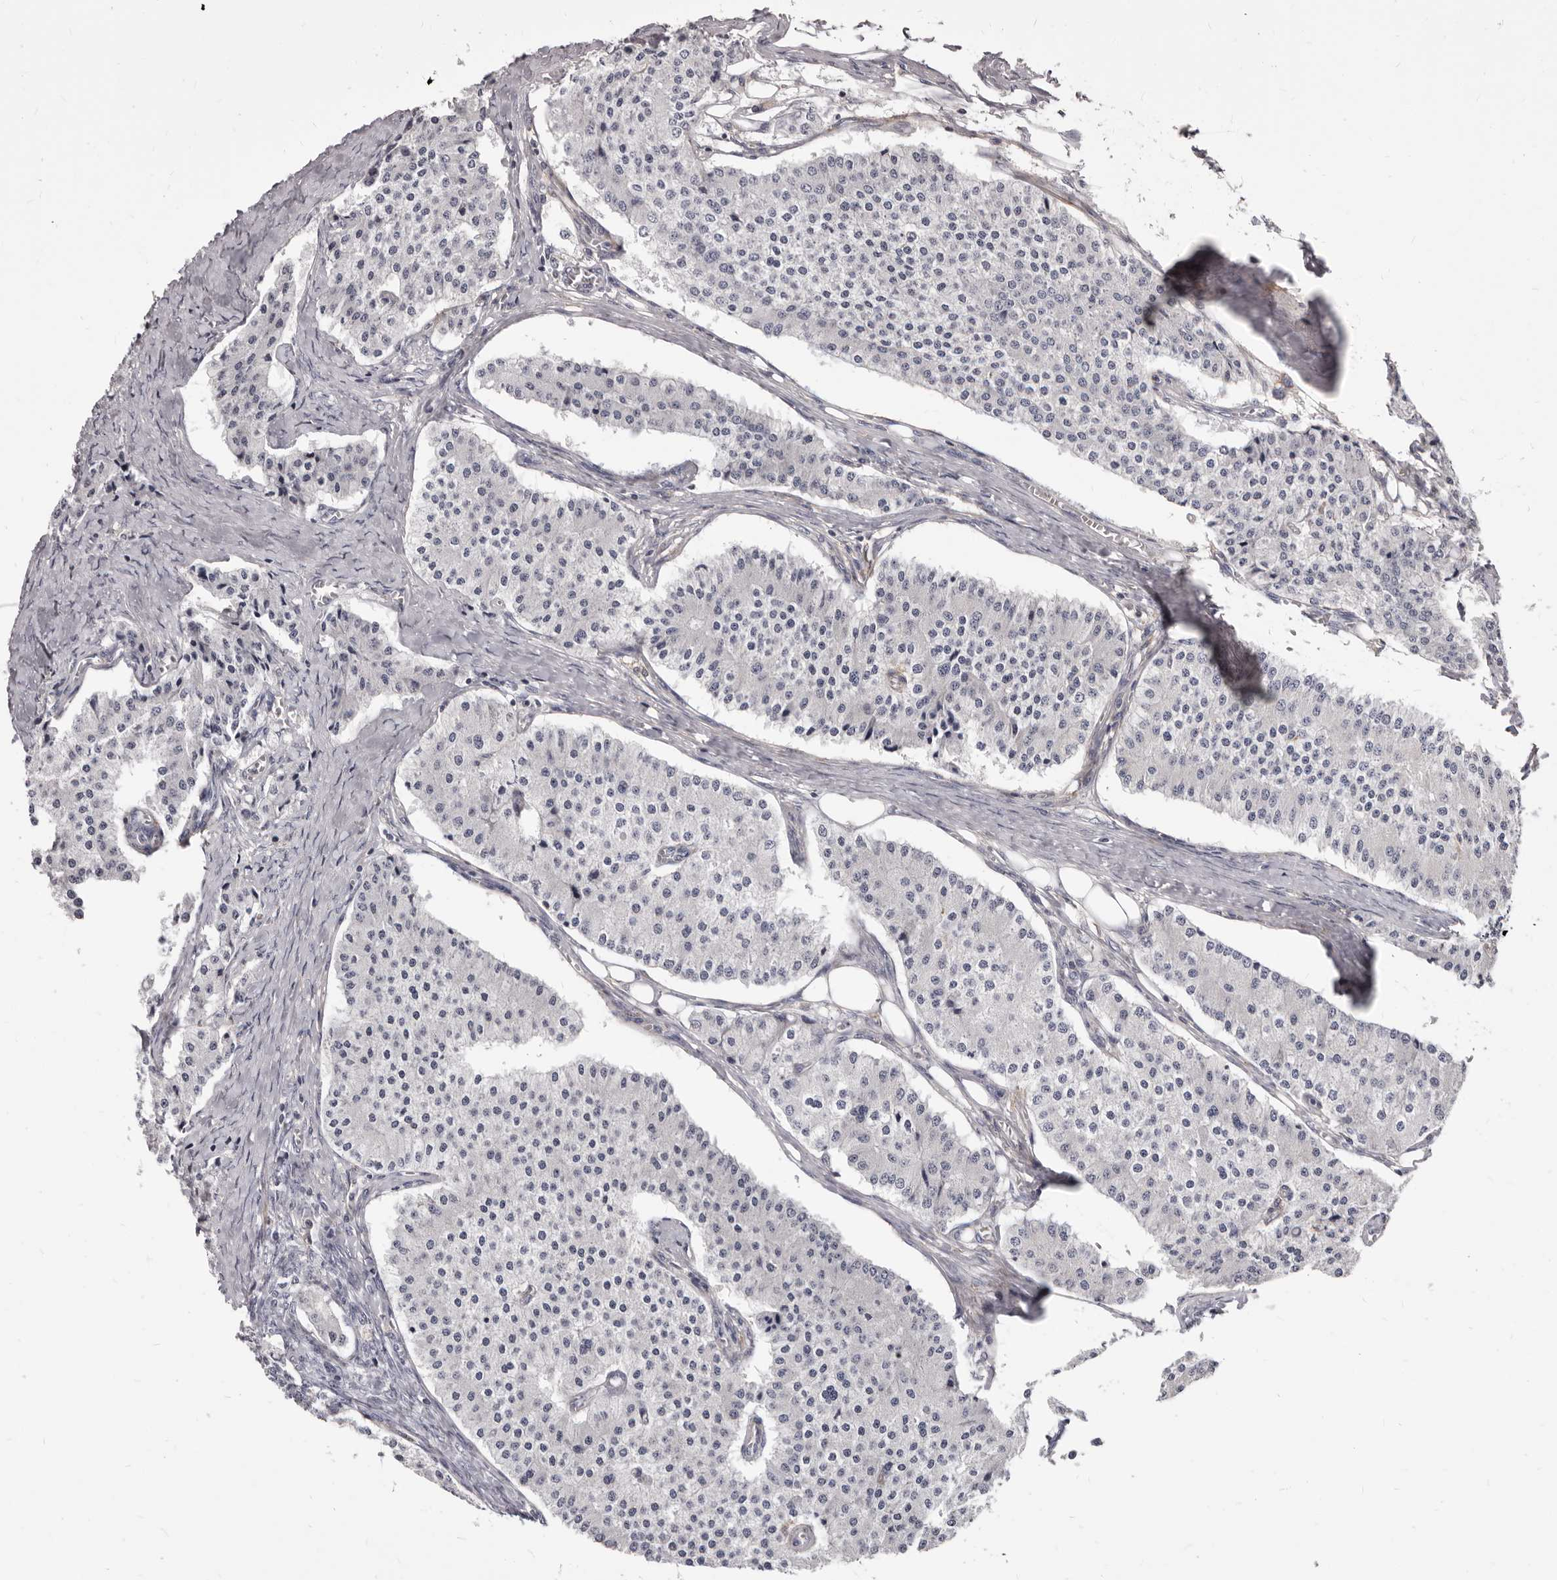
{"staining": {"intensity": "negative", "quantity": "none", "location": "none"}, "tissue": "carcinoid", "cell_type": "Tumor cells", "image_type": "cancer", "snomed": [{"axis": "morphology", "description": "Carcinoid, malignant, NOS"}, {"axis": "topography", "description": "Colon"}], "caption": "Malignant carcinoid was stained to show a protein in brown. There is no significant expression in tumor cells. Brightfield microscopy of immunohistochemistry stained with DAB (3,3'-diaminobenzidine) (brown) and hematoxylin (blue), captured at high magnification.", "gene": "NIBAN1", "patient": {"sex": "female", "age": 52}}